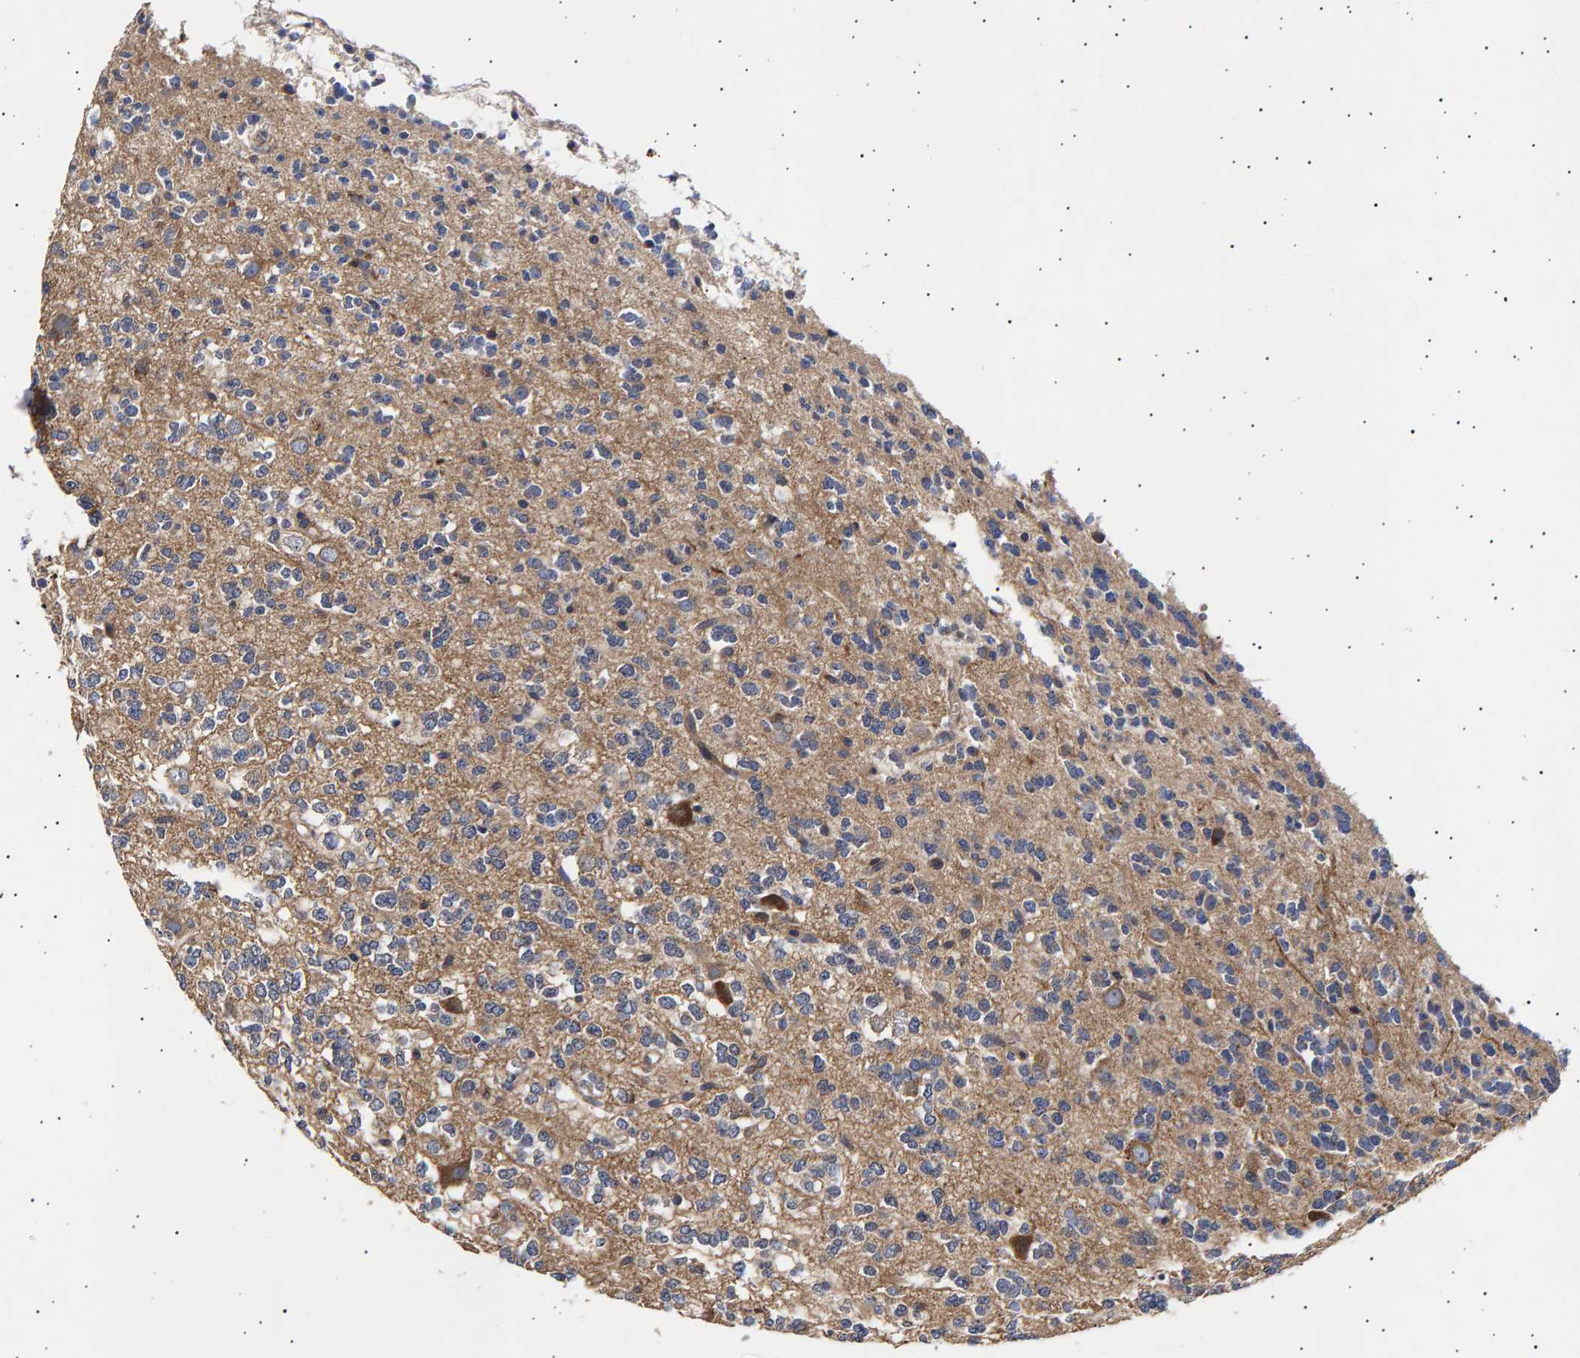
{"staining": {"intensity": "negative", "quantity": "none", "location": "none"}, "tissue": "glioma", "cell_type": "Tumor cells", "image_type": "cancer", "snomed": [{"axis": "morphology", "description": "Glioma, malignant, Low grade"}, {"axis": "topography", "description": "Brain"}], "caption": "High power microscopy image of an IHC photomicrograph of malignant glioma (low-grade), revealing no significant staining in tumor cells. (Stains: DAB (3,3'-diaminobenzidine) IHC with hematoxylin counter stain, Microscopy: brightfield microscopy at high magnification).", "gene": "ANKRD40", "patient": {"sex": "male", "age": 38}}